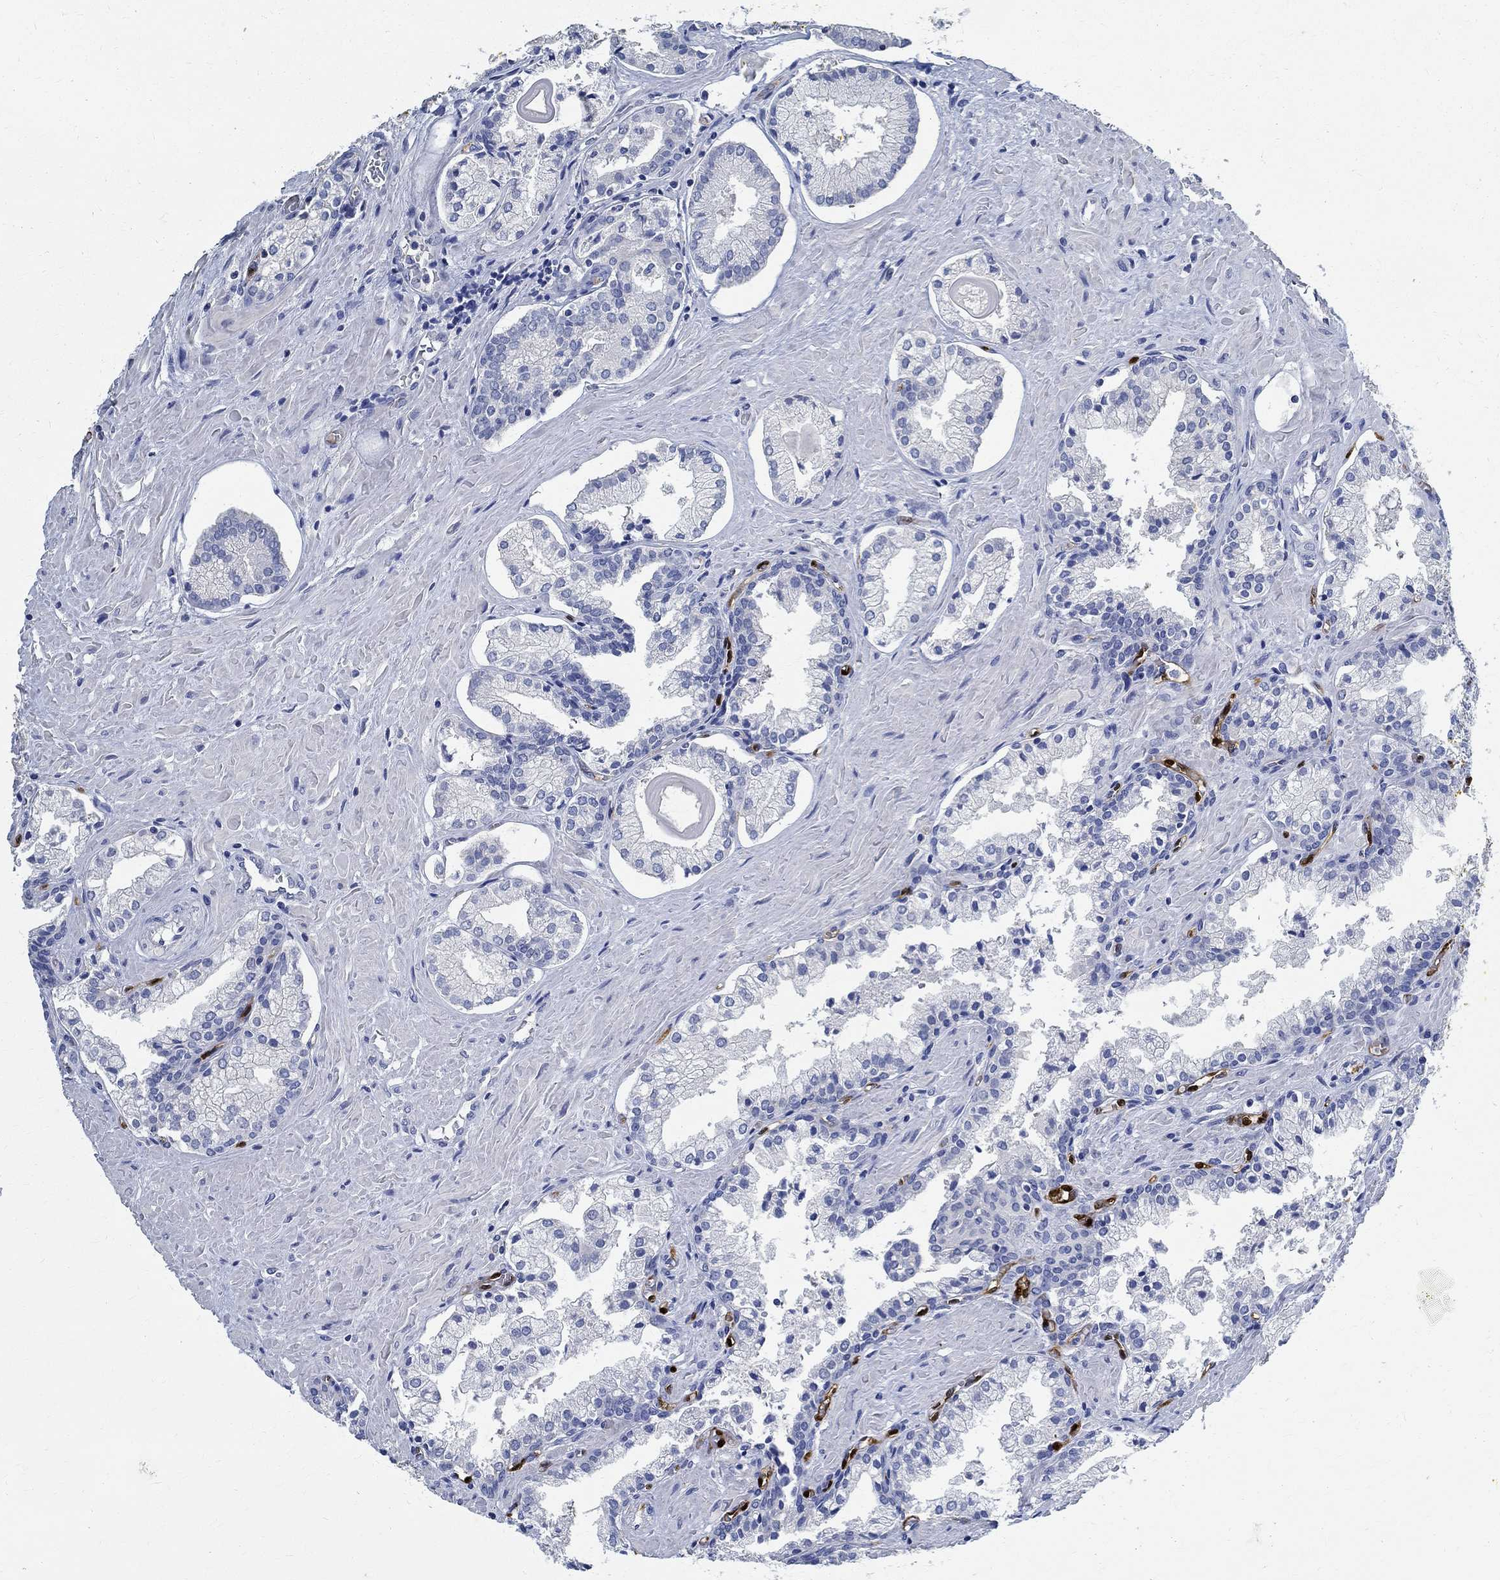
{"staining": {"intensity": "negative", "quantity": "none", "location": "none"}, "tissue": "prostate cancer", "cell_type": "Tumor cells", "image_type": "cancer", "snomed": [{"axis": "morphology", "description": "Adenocarcinoma, NOS"}, {"axis": "topography", "description": "Prostate and seminal vesicle, NOS"}, {"axis": "topography", "description": "Prostate"}], "caption": "Photomicrograph shows no protein staining in tumor cells of prostate cancer tissue.", "gene": "PRX", "patient": {"sex": "male", "age": 44}}